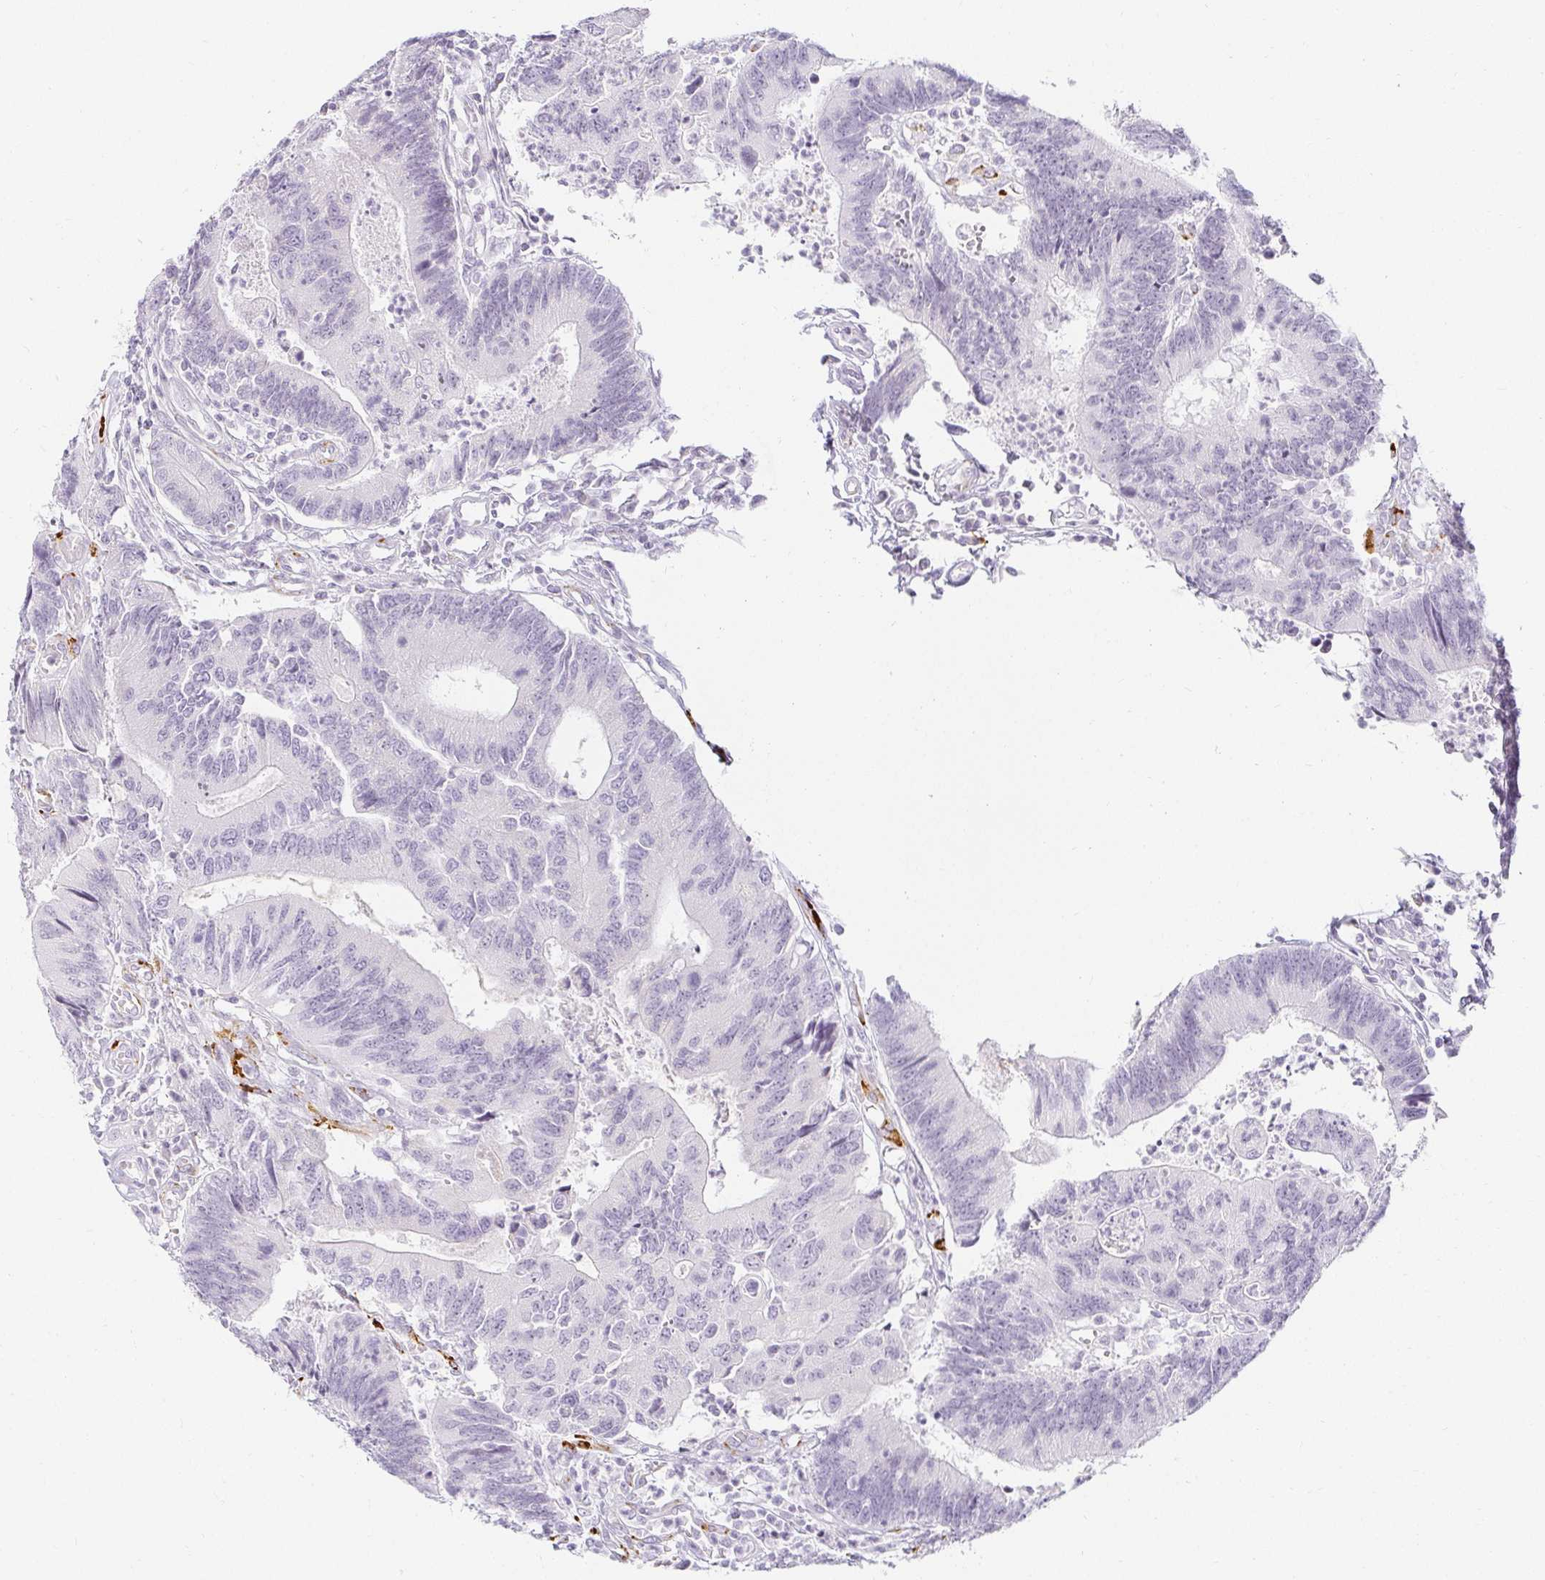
{"staining": {"intensity": "negative", "quantity": "none", "location": "none"}, "tissue": "colorectal cancer", "cell_type": "Tumor cells", "image_type": "cancer", "snomed": [{"axis": "morphology", "description": "Adenocarcinoma, NOS"}, {"axis": "topography", "description": "Colon"}], "caption": "Immunohistochemical staining of colorectal adenocarcinoma shows no significant expression in tumor cells. Brightfield microscopy of immunohistochemistry stained with DAB (brown) and hematoxylin (blue), captured at high magnification.", "gene": "ACAN", "patient": {"sex": "female", "age": 67}}